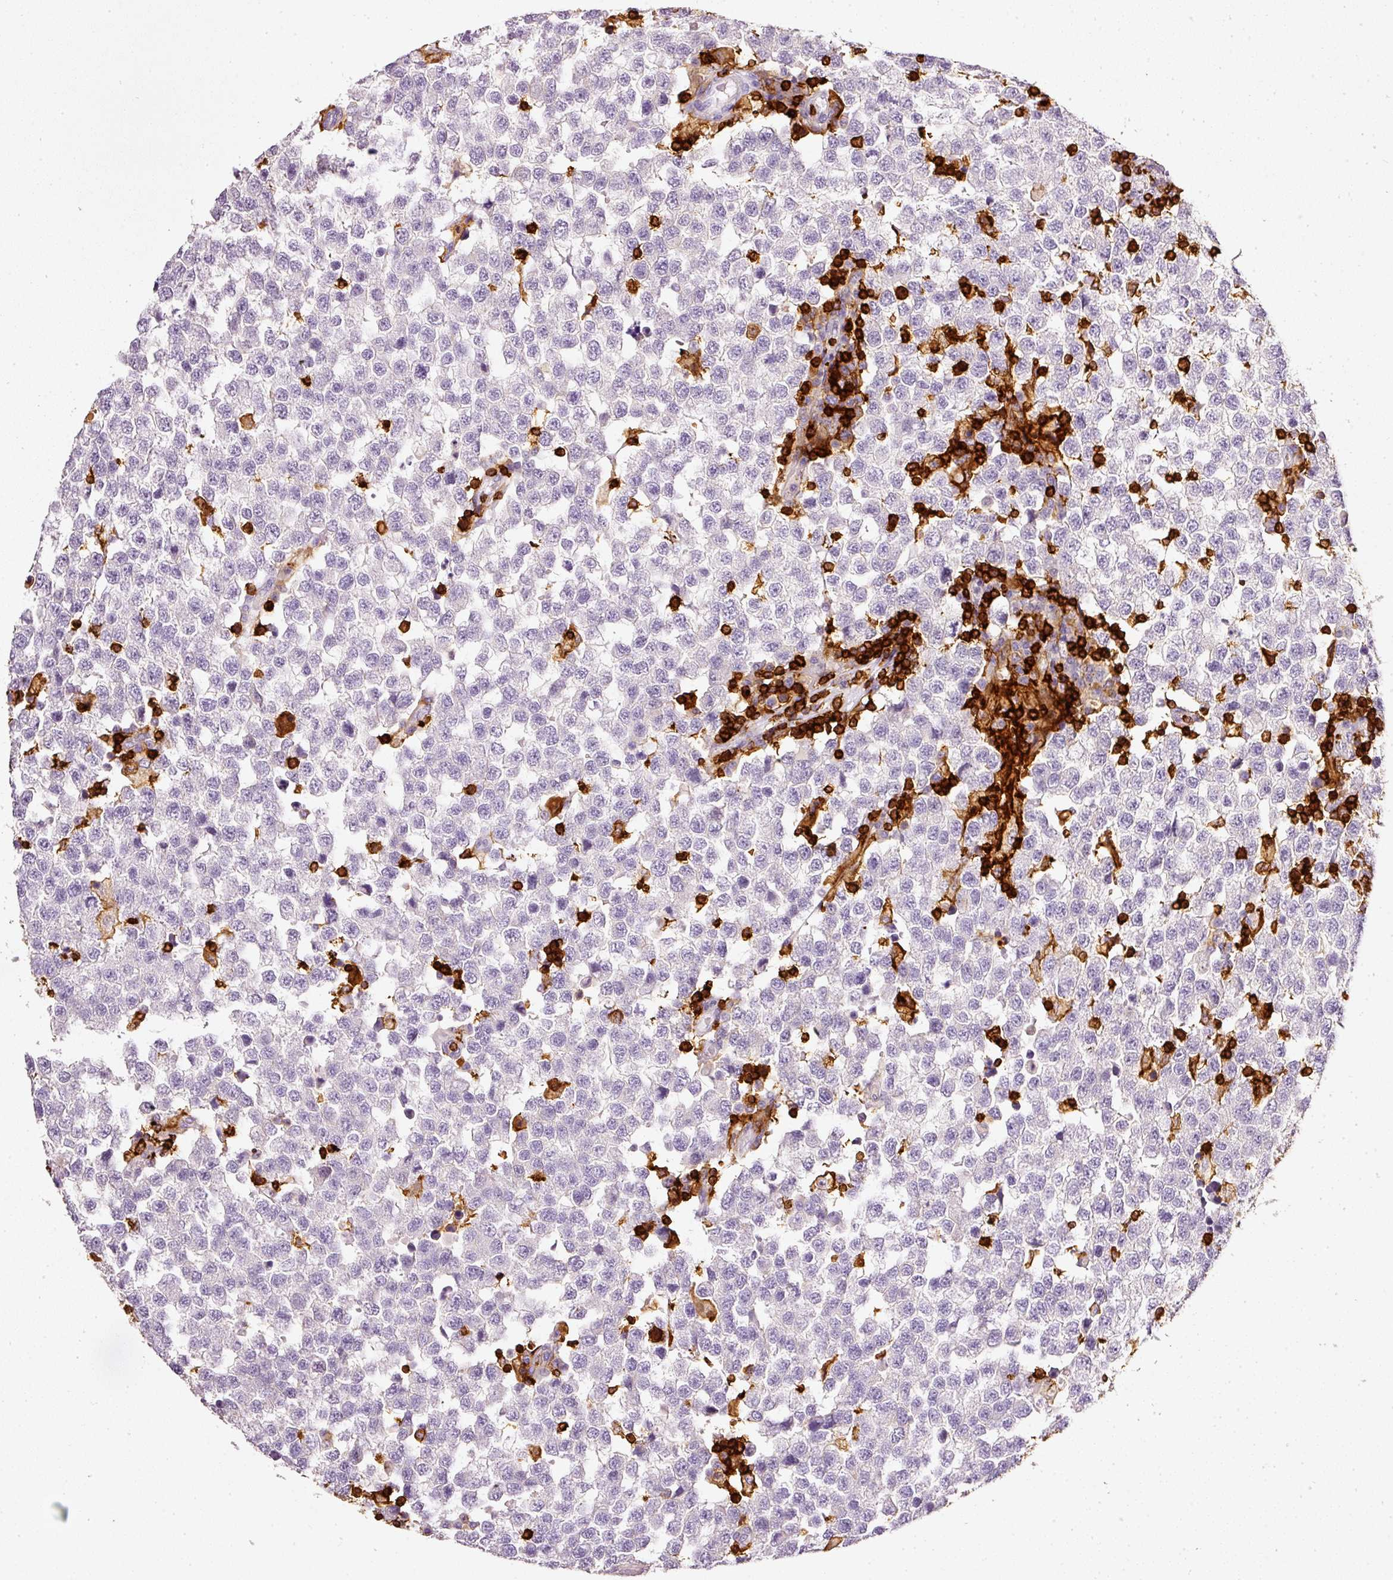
{"staining": {"intensity": "negative", "quantity": "none", "location": "none"}, "tissue": "testis cancer", "cell_type": "Tumor cells", "image_type": "cancer", "snomed": [{"axis": "morphology", "description": "Seminoma, NOS"}, {"axis": "topography", "description": "Testis"}], "caption": "Tumor cells are negative for protein expression in human seminoma (testis).", "gene": "EVL", "patient": {"sex": "male", "age": 34}}